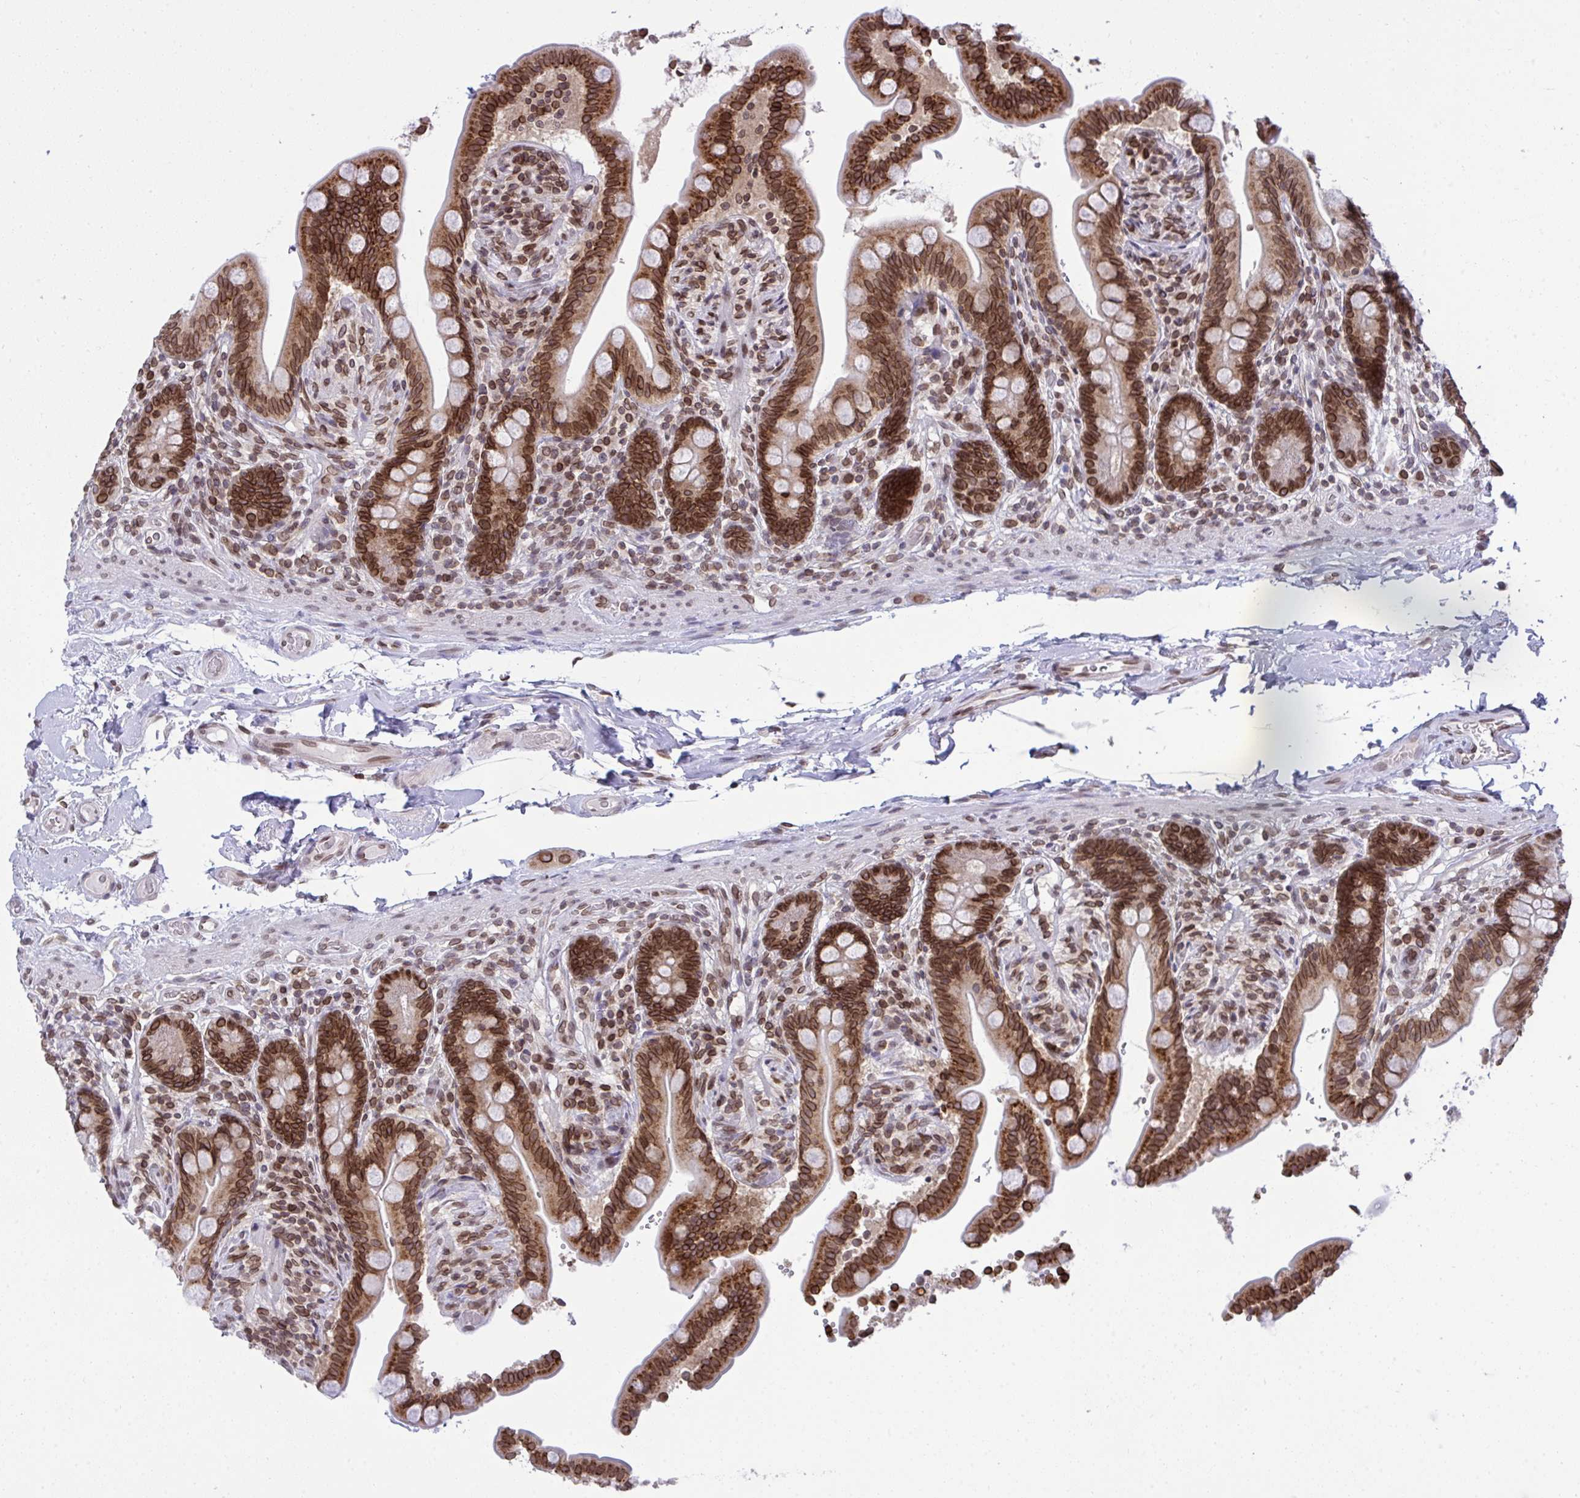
{"staining": {"intensity": "moderate", "quantity": ">75%", "location": "cytoplasmic/membranous,nuclear"}, "tissue": "colon", "cell_type": "Endothelial cells", "image_type": "normal", "snomed": [{"axis": "morphology", "description": "Normal tissue, NOS"}, {"axis": "topography", "description": "Smooth muscle"}, {"axis": "topography", "description": "Colon"}], "caption": "Protein analysis of normal colon reveals moderate cytoplasmic/membranous,nuclear positivity in about >75% of endothelial cells. The staining was performed using DAB to visualize the protein expression in brown, while the nuclei were stained in blue with hematoxylin (Magnification: 20x).", "gene": "RANBP2", "patient": {"sex": "male", "age": 73}}